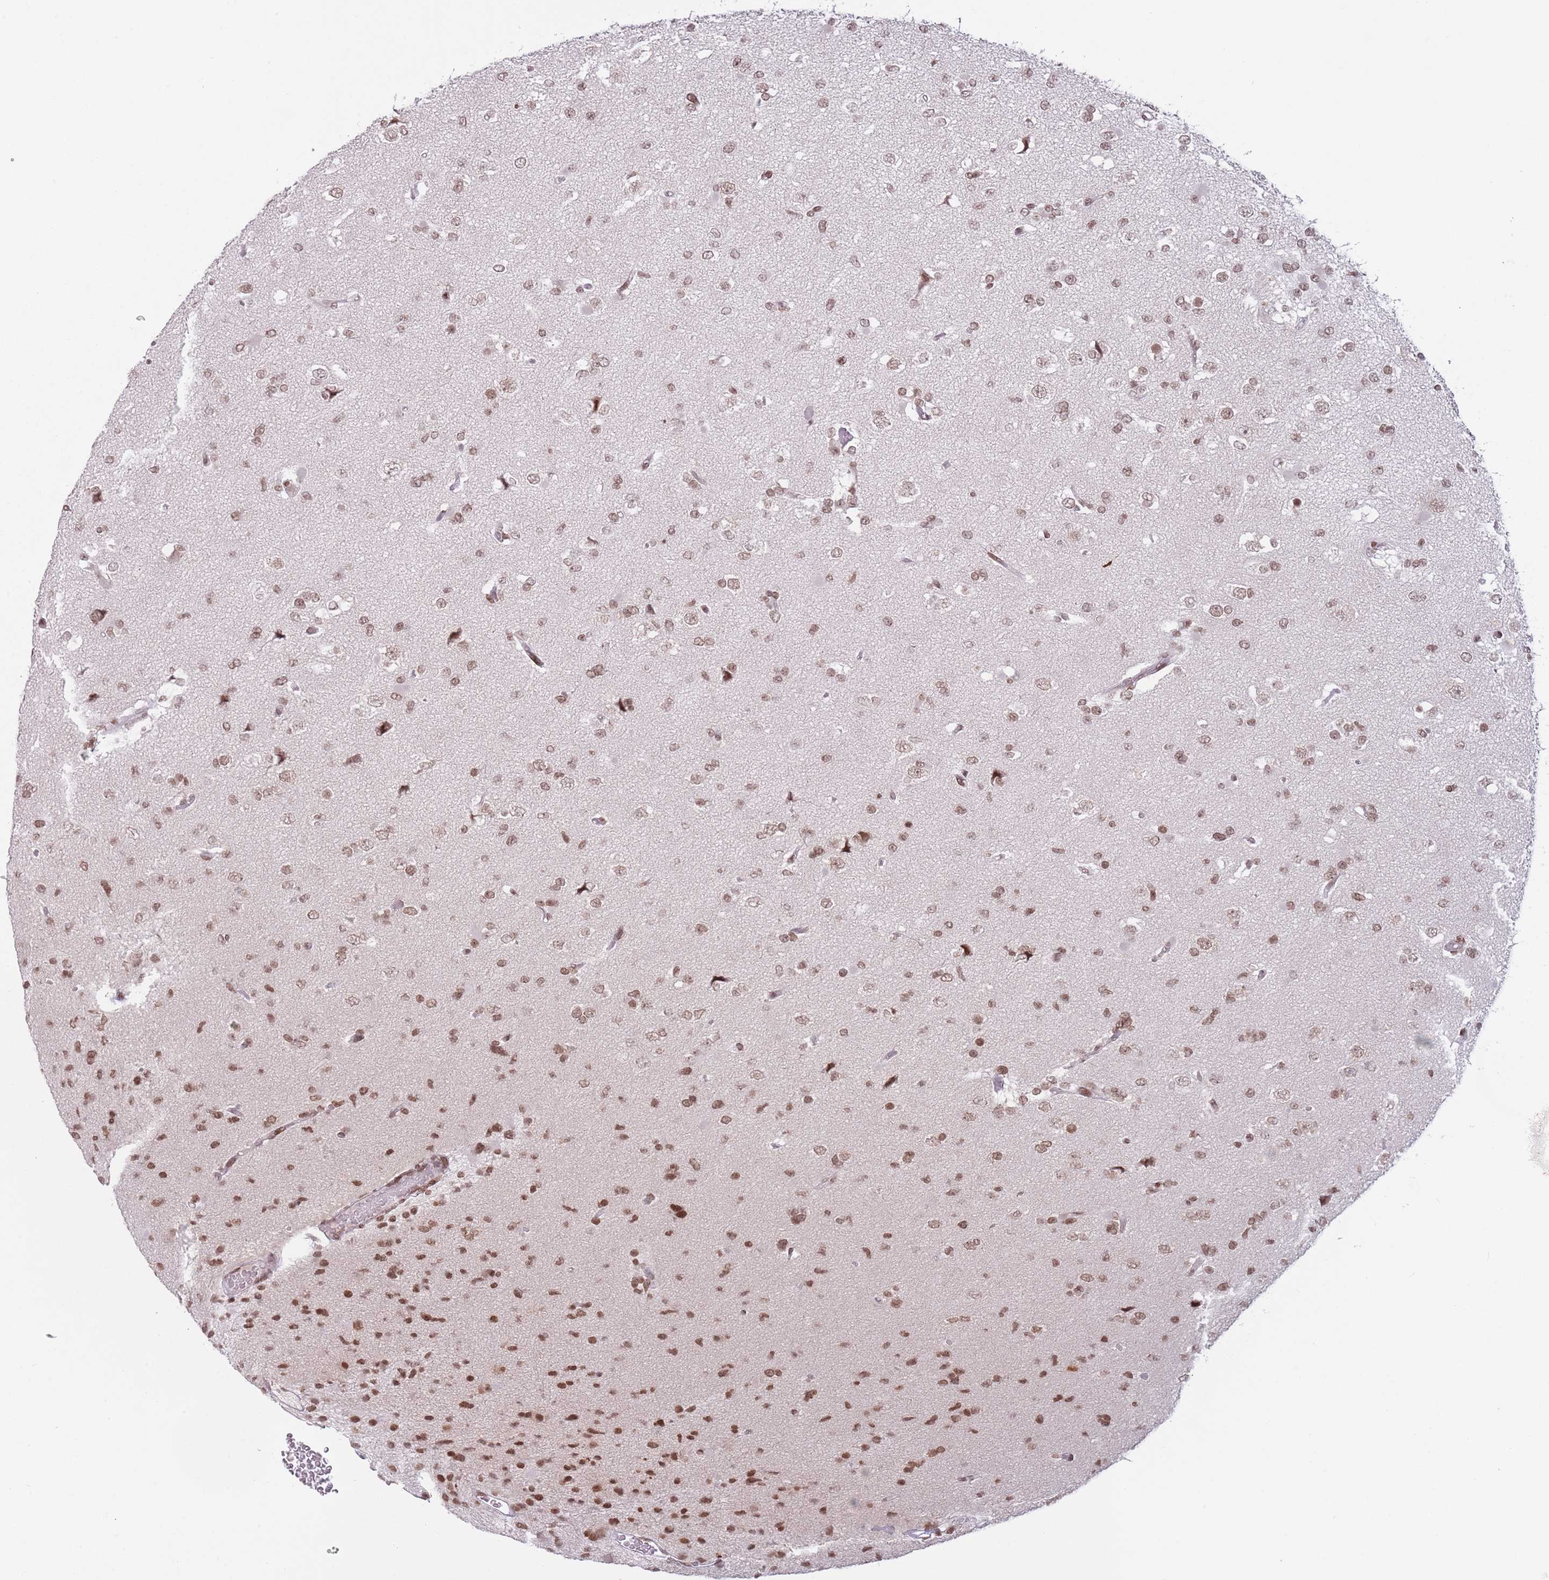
{"staining": {"intensity": "weak", "quantity": ">75%", "location": "nuclear"}, "tissue": "glioma", "cell_type": "Tumor cells", "image_type": "cancer", "snomed": [{"axis": "morphology", "description": "Glioma, malignant, Low grade"}, {"axis": "topography", "description": "Brain"}], "caption": "Brown immunohistochemical staining in human glioma reveals weak nuclear expression in approximately >75% of tumor cells.", "gene": "SH3RF3", "patient": {"sex": "female", "age": 22}}